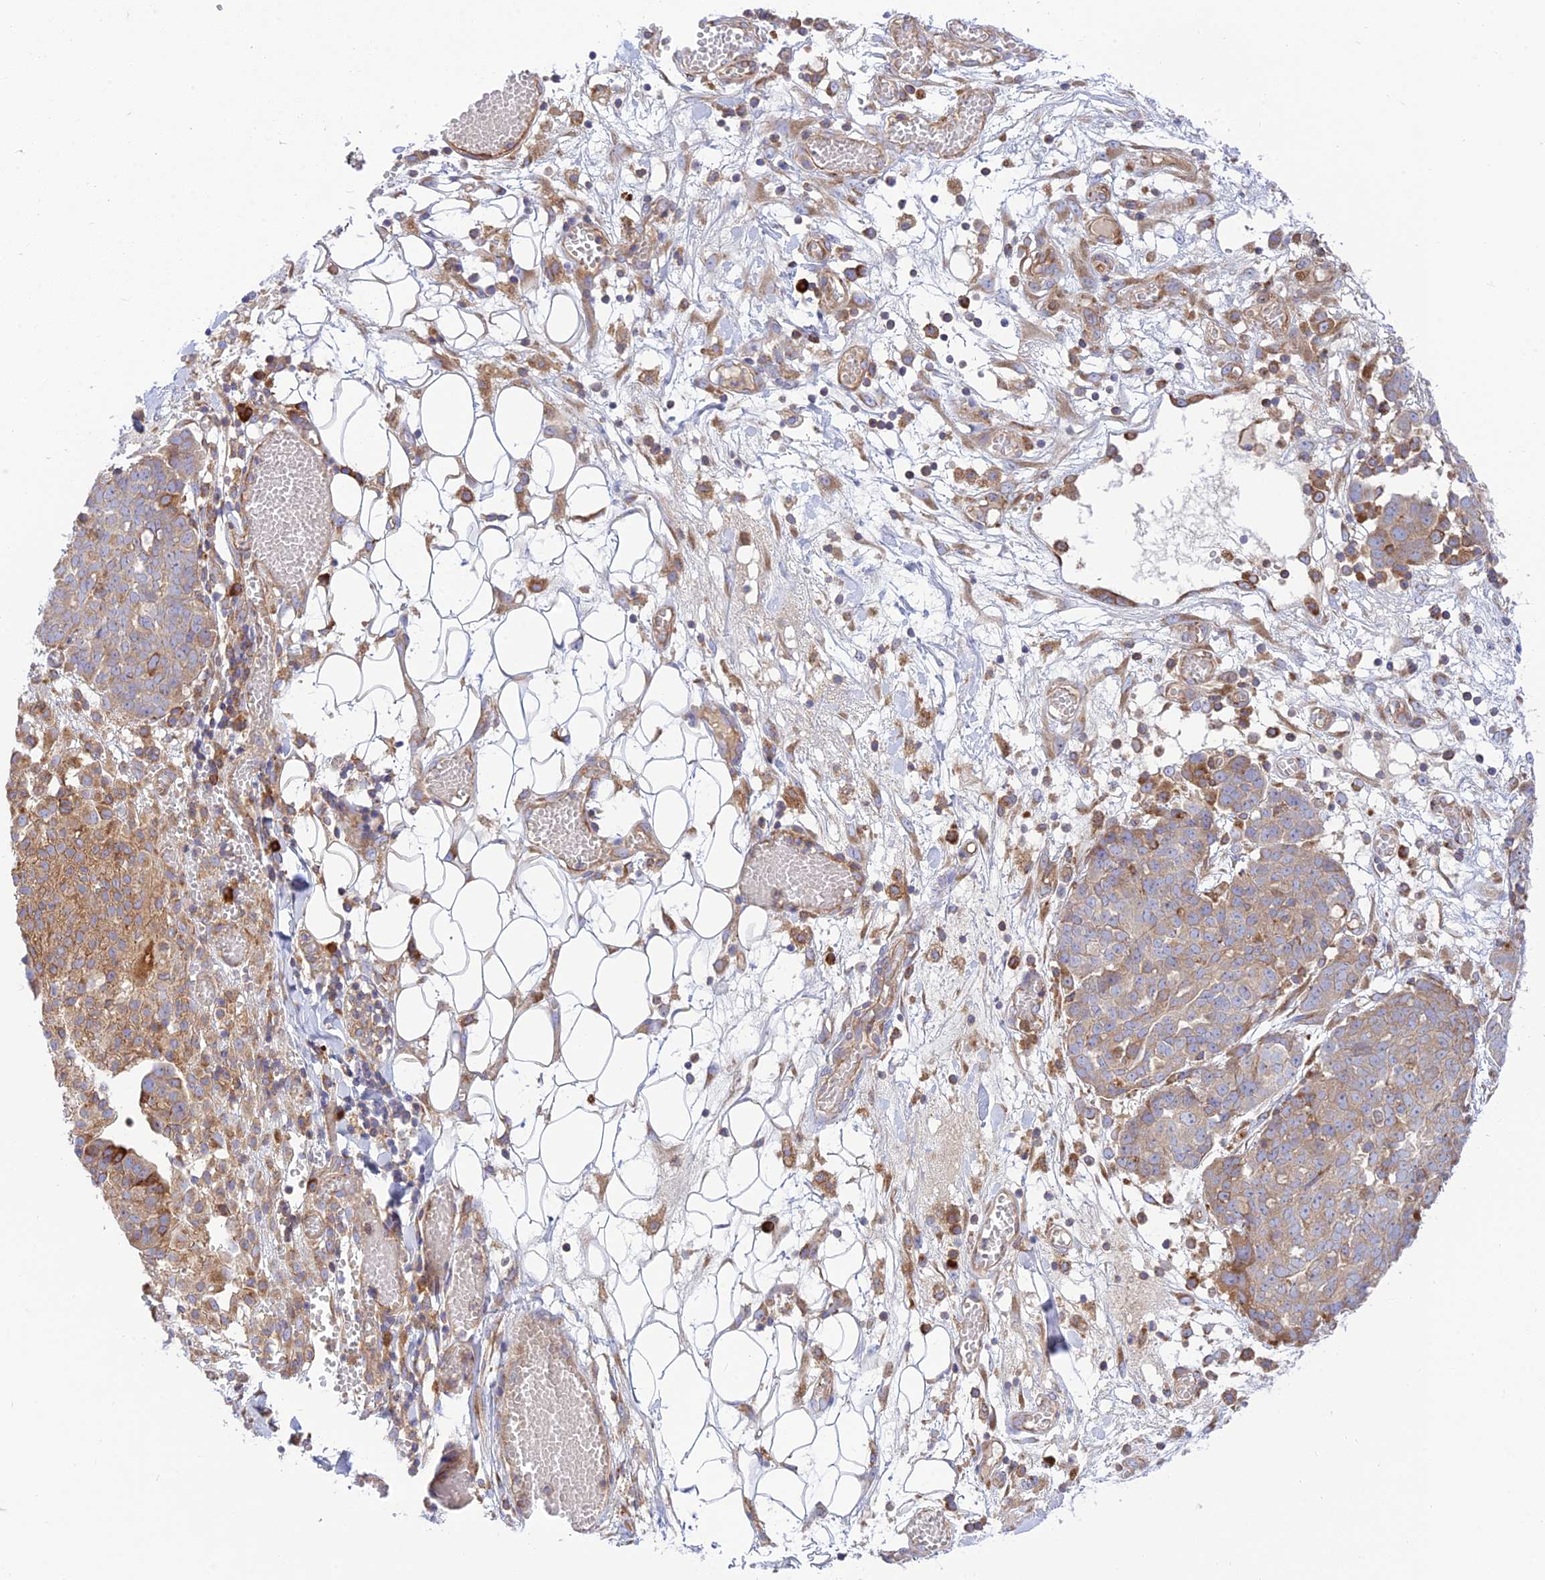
{"staining": {"intensity": "weak", "quantity": "<25%", "location": "cytoplasmic/membranous"}, "tissue": "ovarian cancer", "cell_type": "Tumor cells", "image_type": "cancer", "snomed": [{"axis": "morphology", "description": "Cystadenocarcinoma, serous, NOS"}, {"axis": "topography", "description": "Soft tissue"}, {"axis": "topography", "description": "Ovary"}], "caption": "Serous cystadenocarcinoma (ovarian) was stained to show a protein in brown. There is no significant positivity in tumor cells. The staining was performed using DAB (3,3'-diaminobenzidine) to visualize the protein expression in brown, while the nuclei were stained in blue with hematoxylin (Magnification: 20x).", "gene": "PIMREG", "patient": {"sex": "female", "age": 57}}